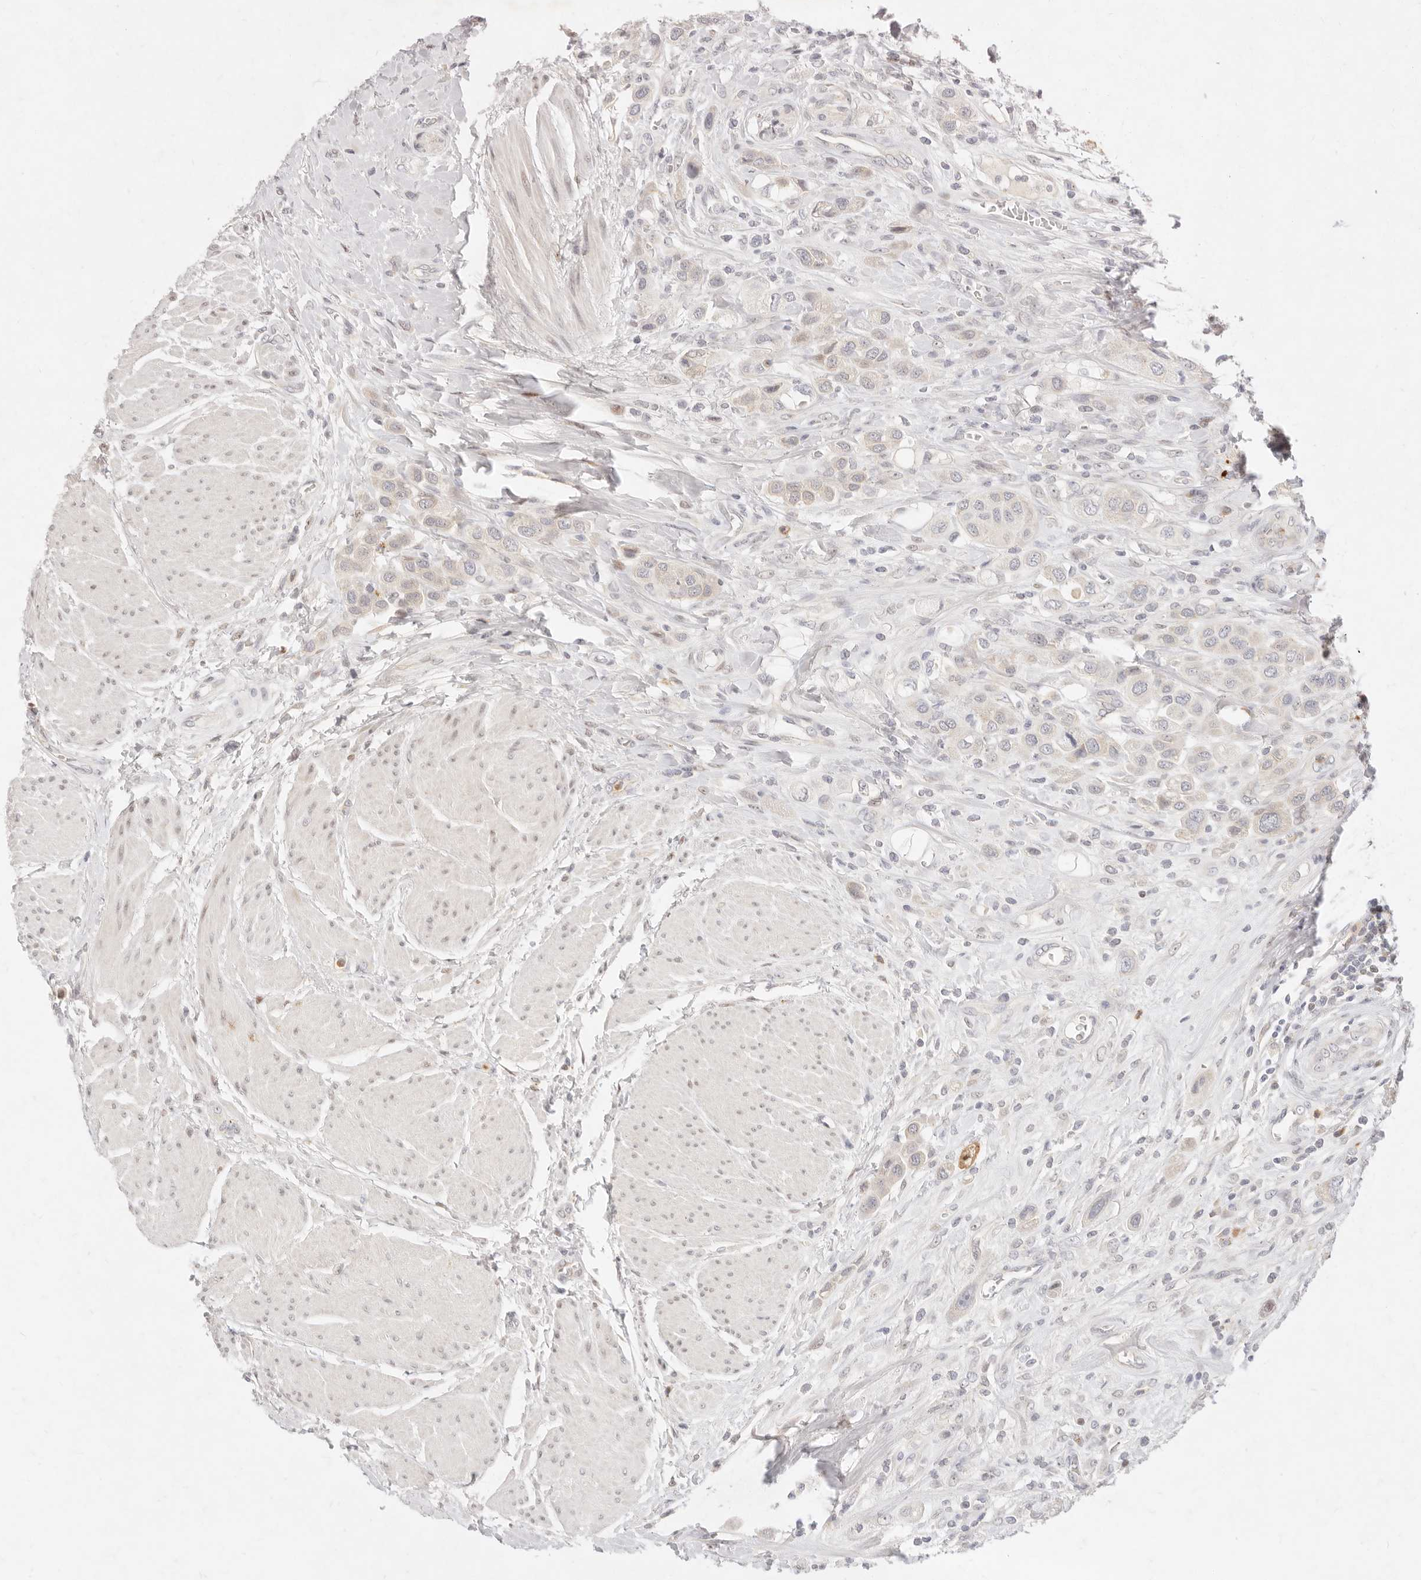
{"staining": {"intensity": "negative", "quantity": "none", "location": "none"}, "tissue": "urothelial cancer", "cell_type": "Tumor cells", "image_type": "cancer", "snomed": [{"axis": "morphology", "description": "Urothelial carcinoma, High grade"}, {"axis": "topography", "description": "Urinary bladder"}], "caption": "An immunohistochemistry (IHC) micrograph of high-grade urothelial carcinoma is shown. There is no staining in tumor cells of high-grade urothelial carcinoma. (DAB (3,3'-diaminobenzidine) immunohistochemistry (IHC) visualized using brightfield microscopy, high magnification).", "gene": "ASCL3", "patient": {"sex": "male", "age": 50}}